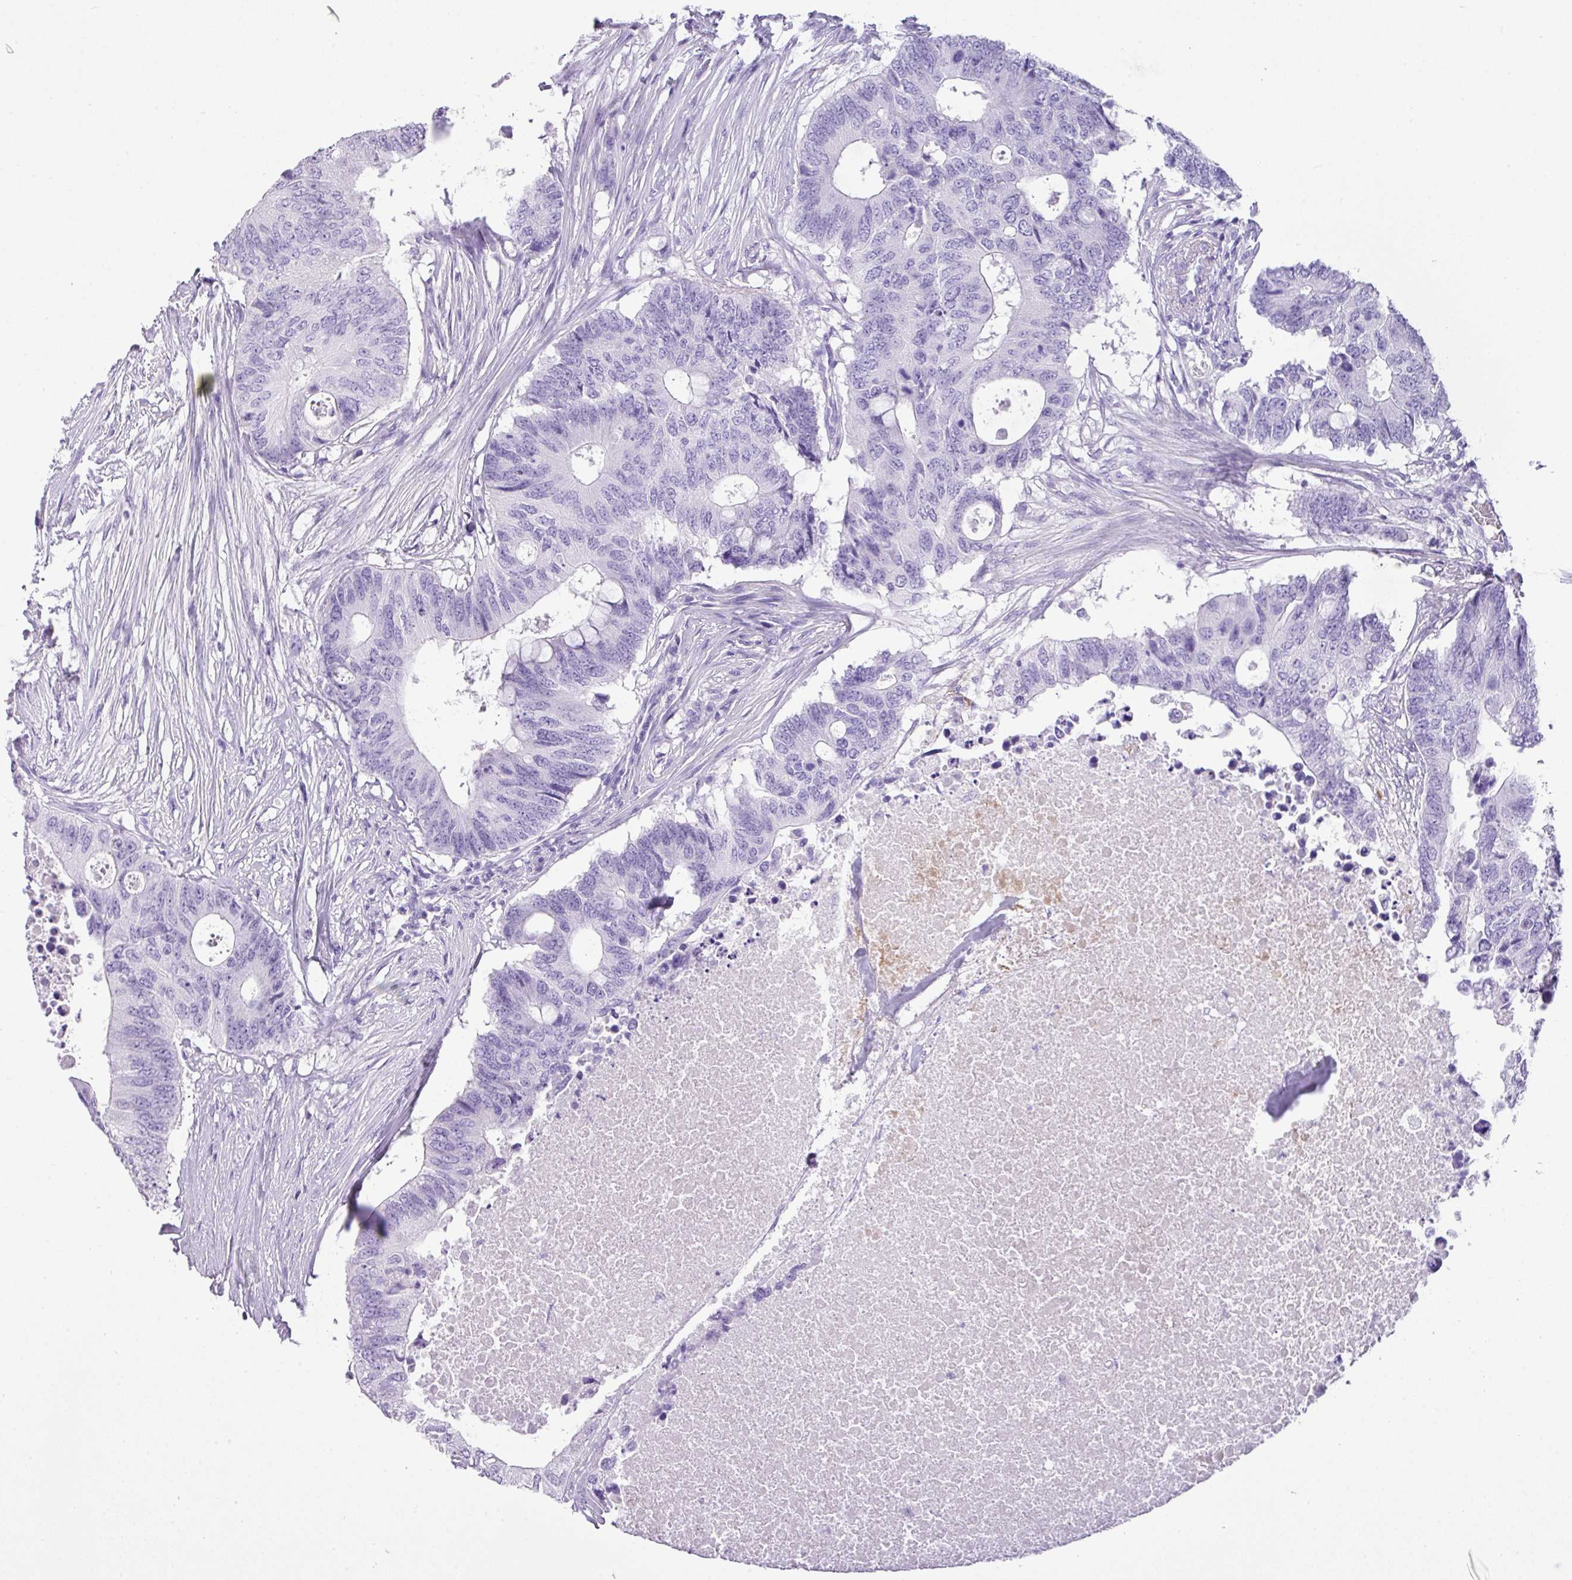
{"staining": {"intensity": "negative", "quantity": "none", "location": "none"}, "tissue": "colorectal cancer", "cell_type": "Tumor cells", "image_type": "cancer", "snomed": [{"axis": "morphology", "description": "Adenocarcinoma, NOS"}, {"axis": "topography", "description": "Colon"}], "caption": "Tumor cells show no significant protein expression in colorectal cancer (adenocarcinoma).", "gene": "TNP1", "patient": {"sex": "male", "age": 71}}